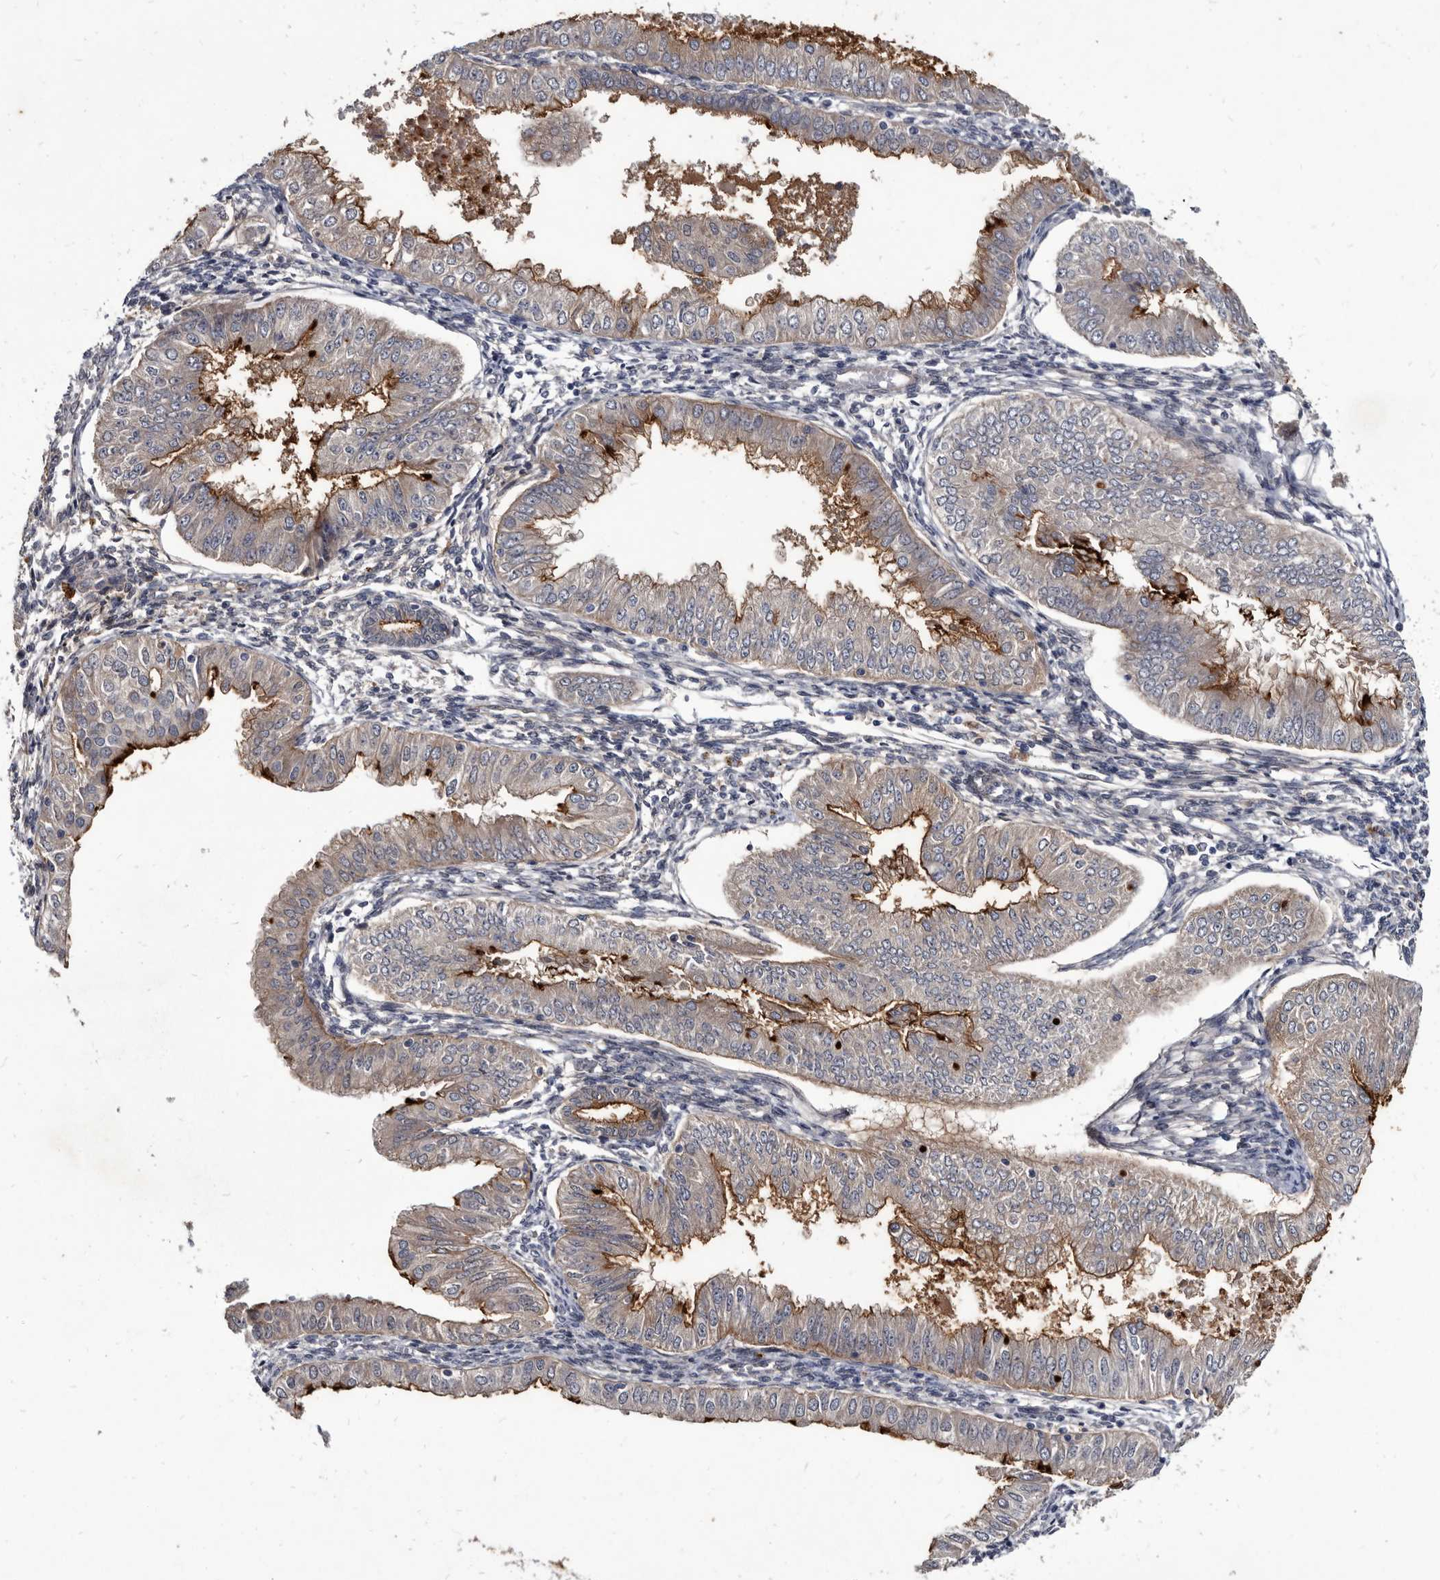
{"staining": {"intensity": "moderate", "quantity": "<25%", "location": "cytoplasmic/membranous"}, "tissue": "endometrial cancer", "cell_type": "Tumor cells", "image_type": "cancer", "snomed": [{"axis": "morphology", "description": "Normal tissue, NOS"}, {"axis": "morphology", "description": "Adenocarcinoma, NOS"}, {"axis": "topography", "description": "Endometrium"}], "caption": "Protein analysis of endometrial cancer tissue demonstrates moderate cytoplasmic/membranous staining in approximately <25% of tumor cells.", "gene": "PROM1", "patient": {"sex": "female", "age": 53}}